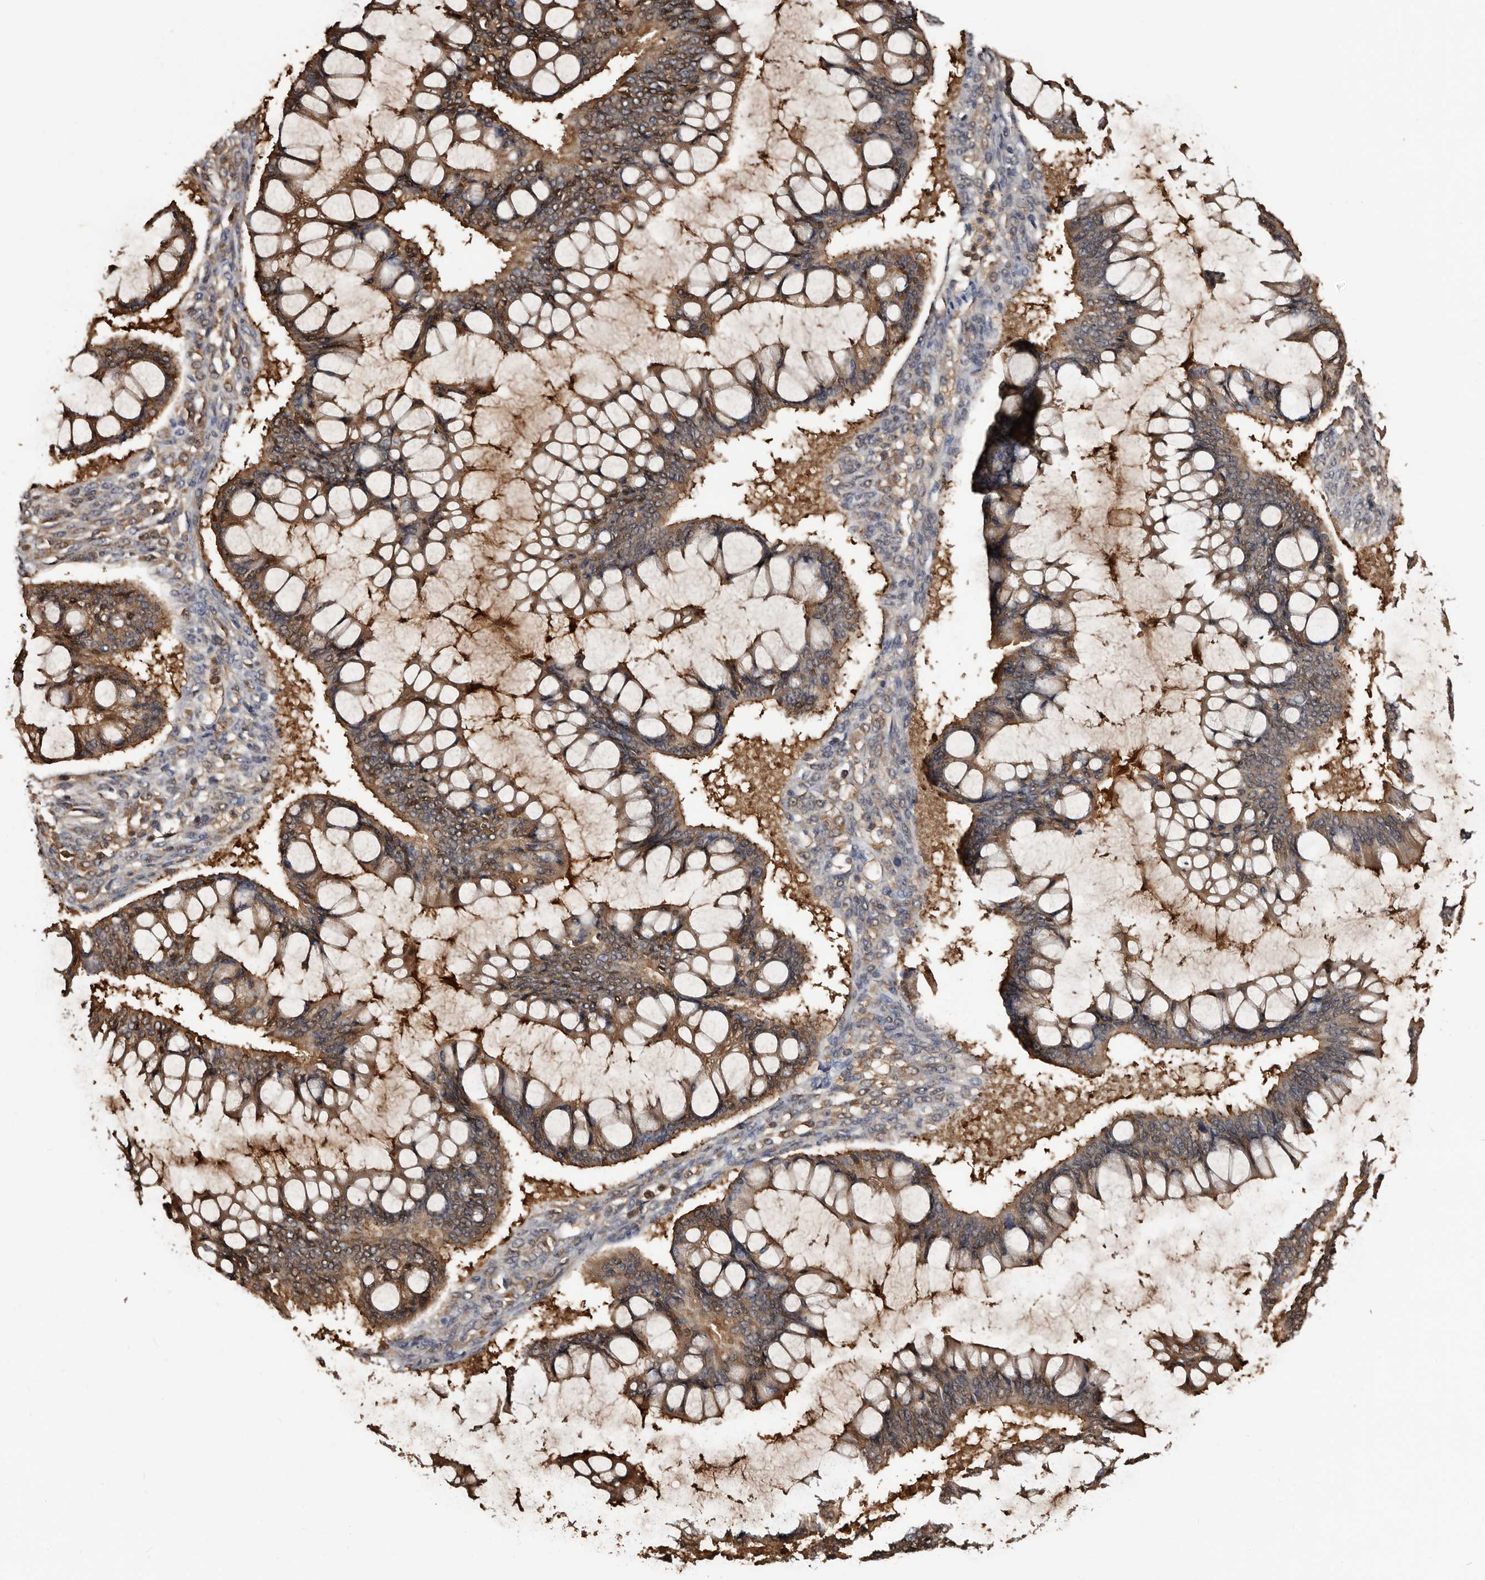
{"staining": {"intensity": "moderate", "quantity": ">75%", "location": "cytoplasmic/membranous"}, "tissue": "ovarian cancer", "cell_type": "Tumor cells", "image_type": "cancer", "snomed": [{"axis": "morphology", "description": "Cystadenocarcinoma, mucinous, NOS"}, {"axis": "topography", "description": "Ovary"}], "caption": "High-power microscopy captured an IHC histopathology image of ovarian mucinous cystadenocarcinoma, revealing moderate cytoplasmic/membranous positivity in approximately >75% of tumor cells.", "gene": "DNPH1", "patient": {"sex": "female", "age": 73}}